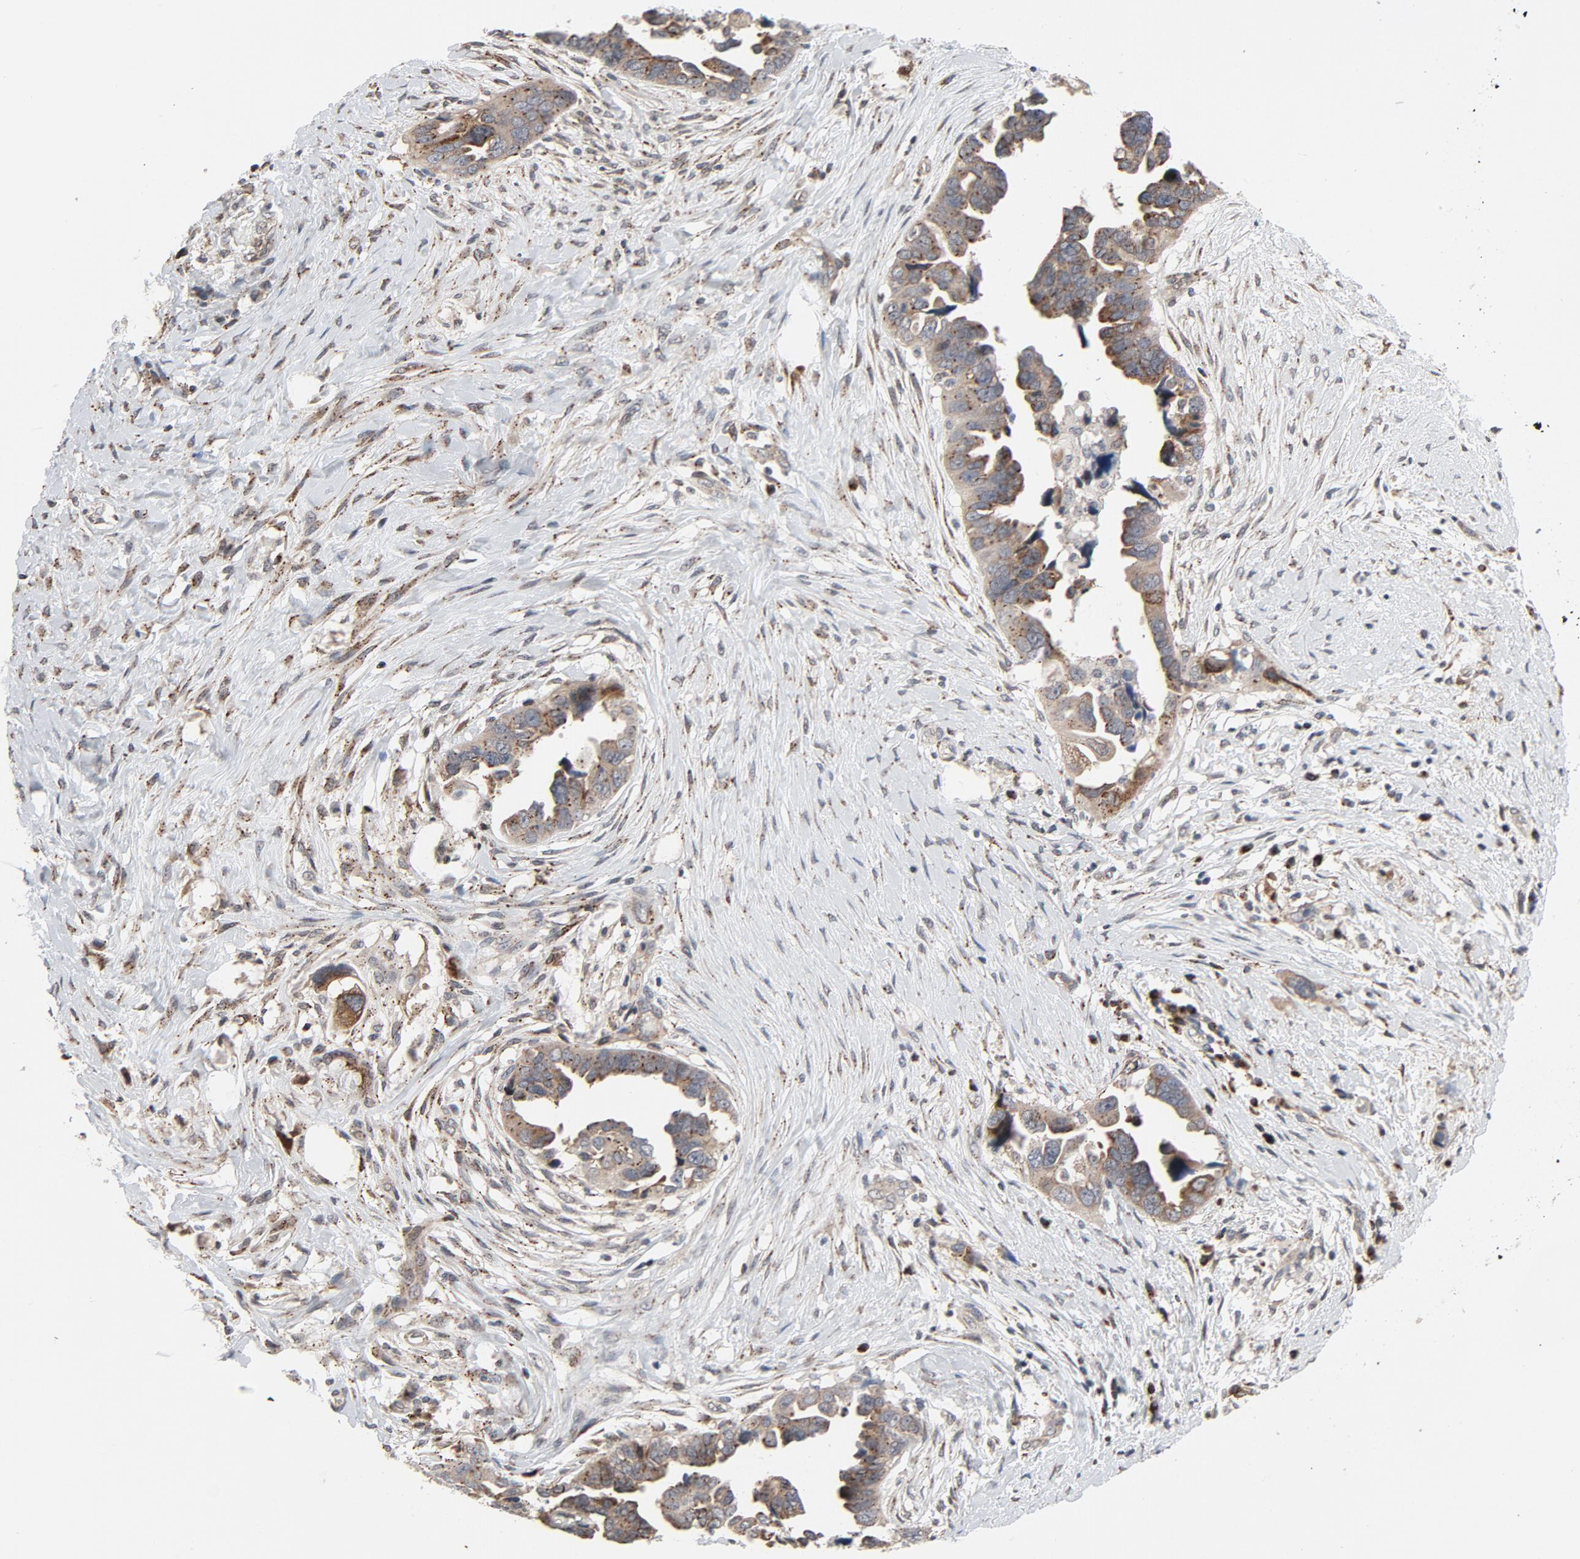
{"staining": {"intensity": "weak", "quantity": "25%-75%", "location": "cytoplasmic/membranous"}, "tissue": "ovarian cancer", "cell_type": "Tumor cells", "image_type": "cancer", "snomed": [{"axis": "morphology", "description": "Cystadenocarcinoma, serous, NOS"}, {"axis": "topography", "description": "Ovary"}], "caption": "DAB (3,3'-diaminobenzidine) immunohistochemical staining of human ovarian serous cystadenocarcinoma shows weak cytoplasmic/membranous protein positivity in about 25%-75% of tumor cells. Using DAB (brown) and hematoxylin (blue) stains, captured at high magnification using brightfield microscopy.", "gene": "RPL12", "patient": {"sex": "female", "age": 63}}